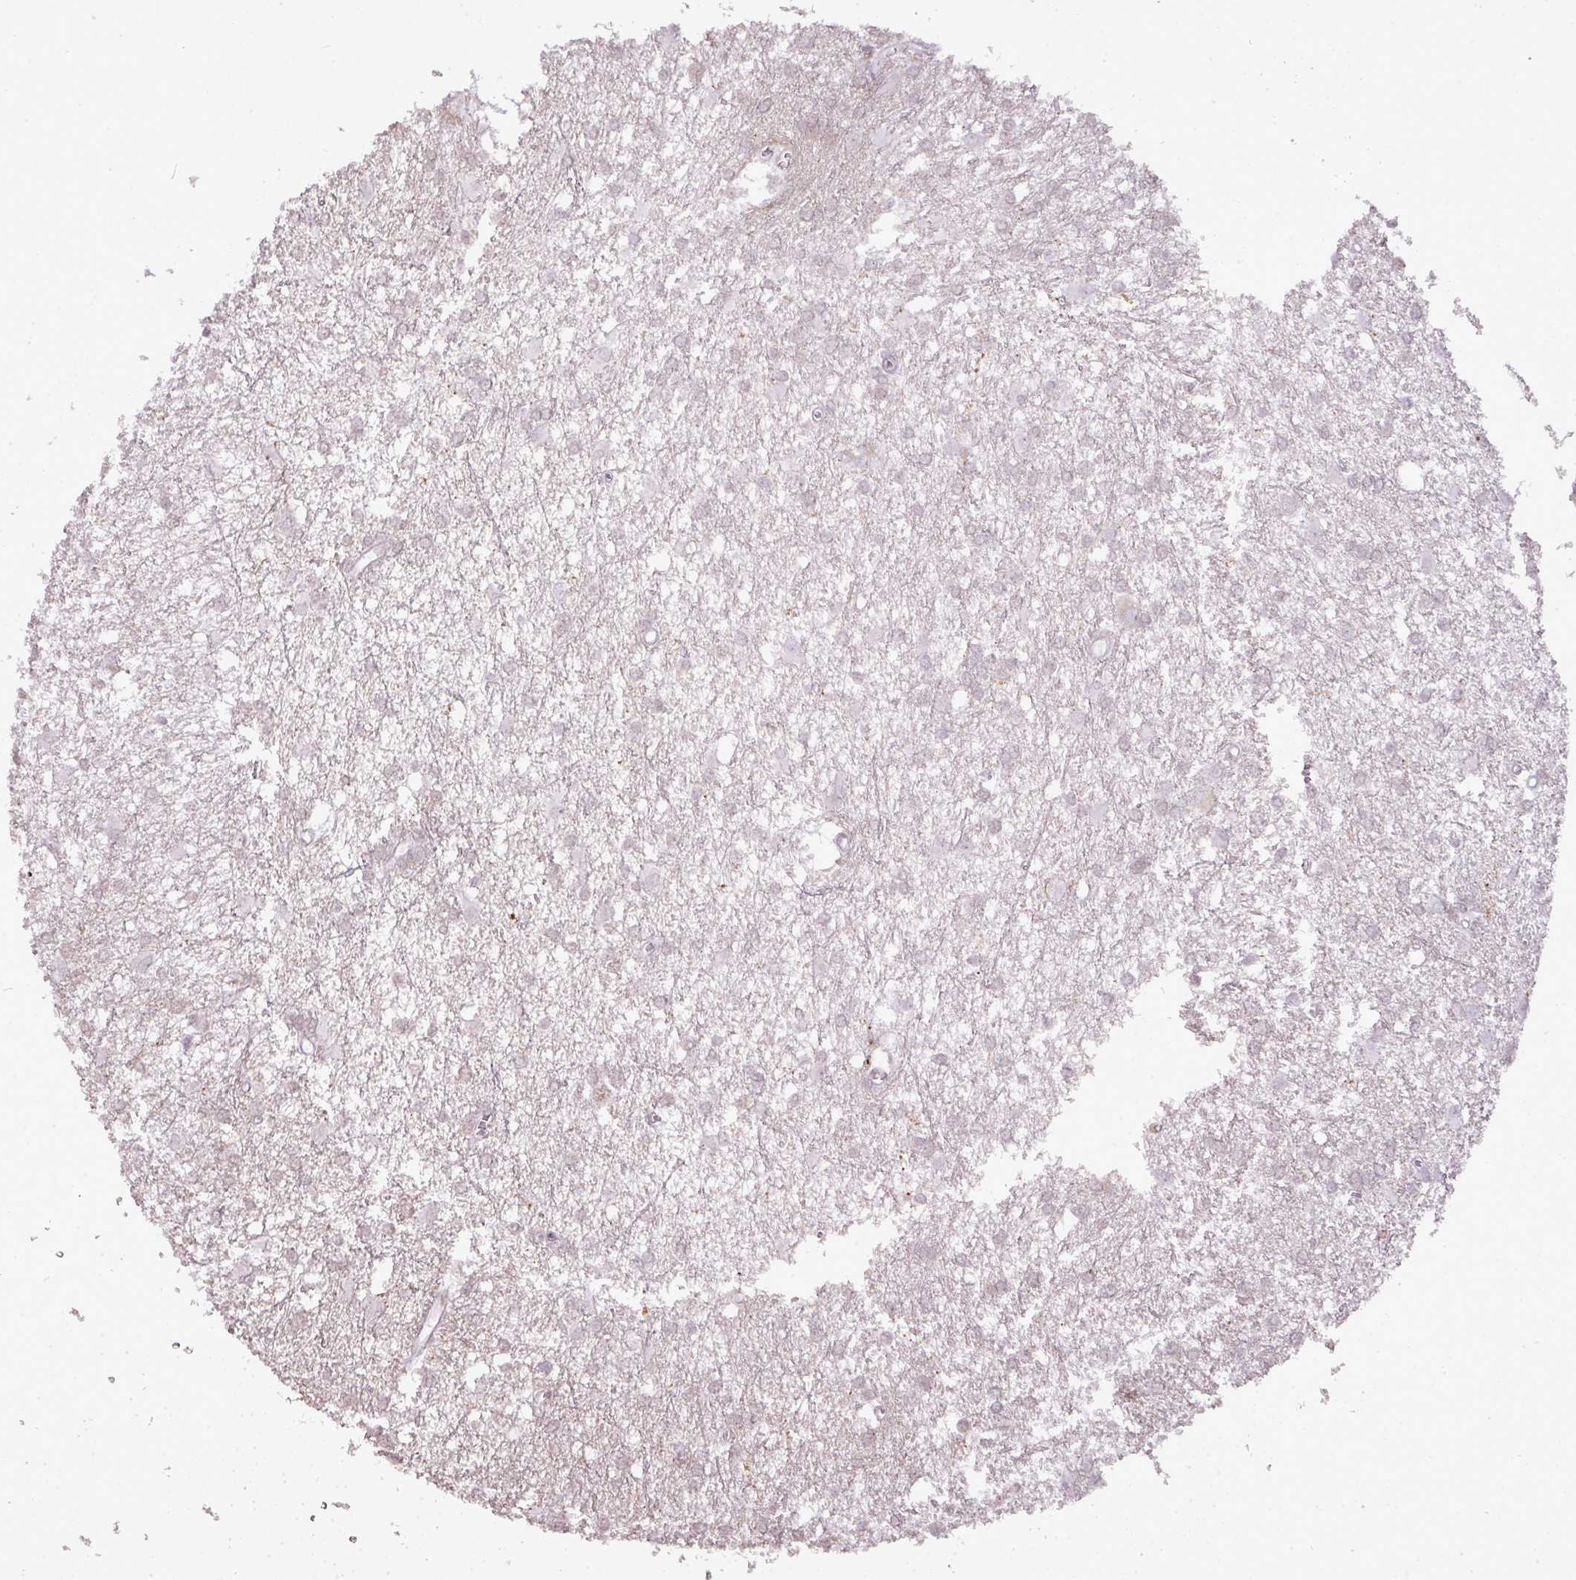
{"staining": {"intensity": "negative", "quantity": "none", "location": "none"}, "tissue": "glioma", "cell_type": "Tumor cells", "image_type": "cancer", "snomed": [{"axis": "morphology", "description": "Glioma, malignant, High grade"}, {"axis": "topography", "description": "Brain"}], "caption": "Tumor cells are negative for brown protein staining in malignant high-grade glioma. (Immunohistochemistry, brightfield microscopy, high magnification).", "gene": "MYSM1", "patient": {"sex": "male", "age": 48}}